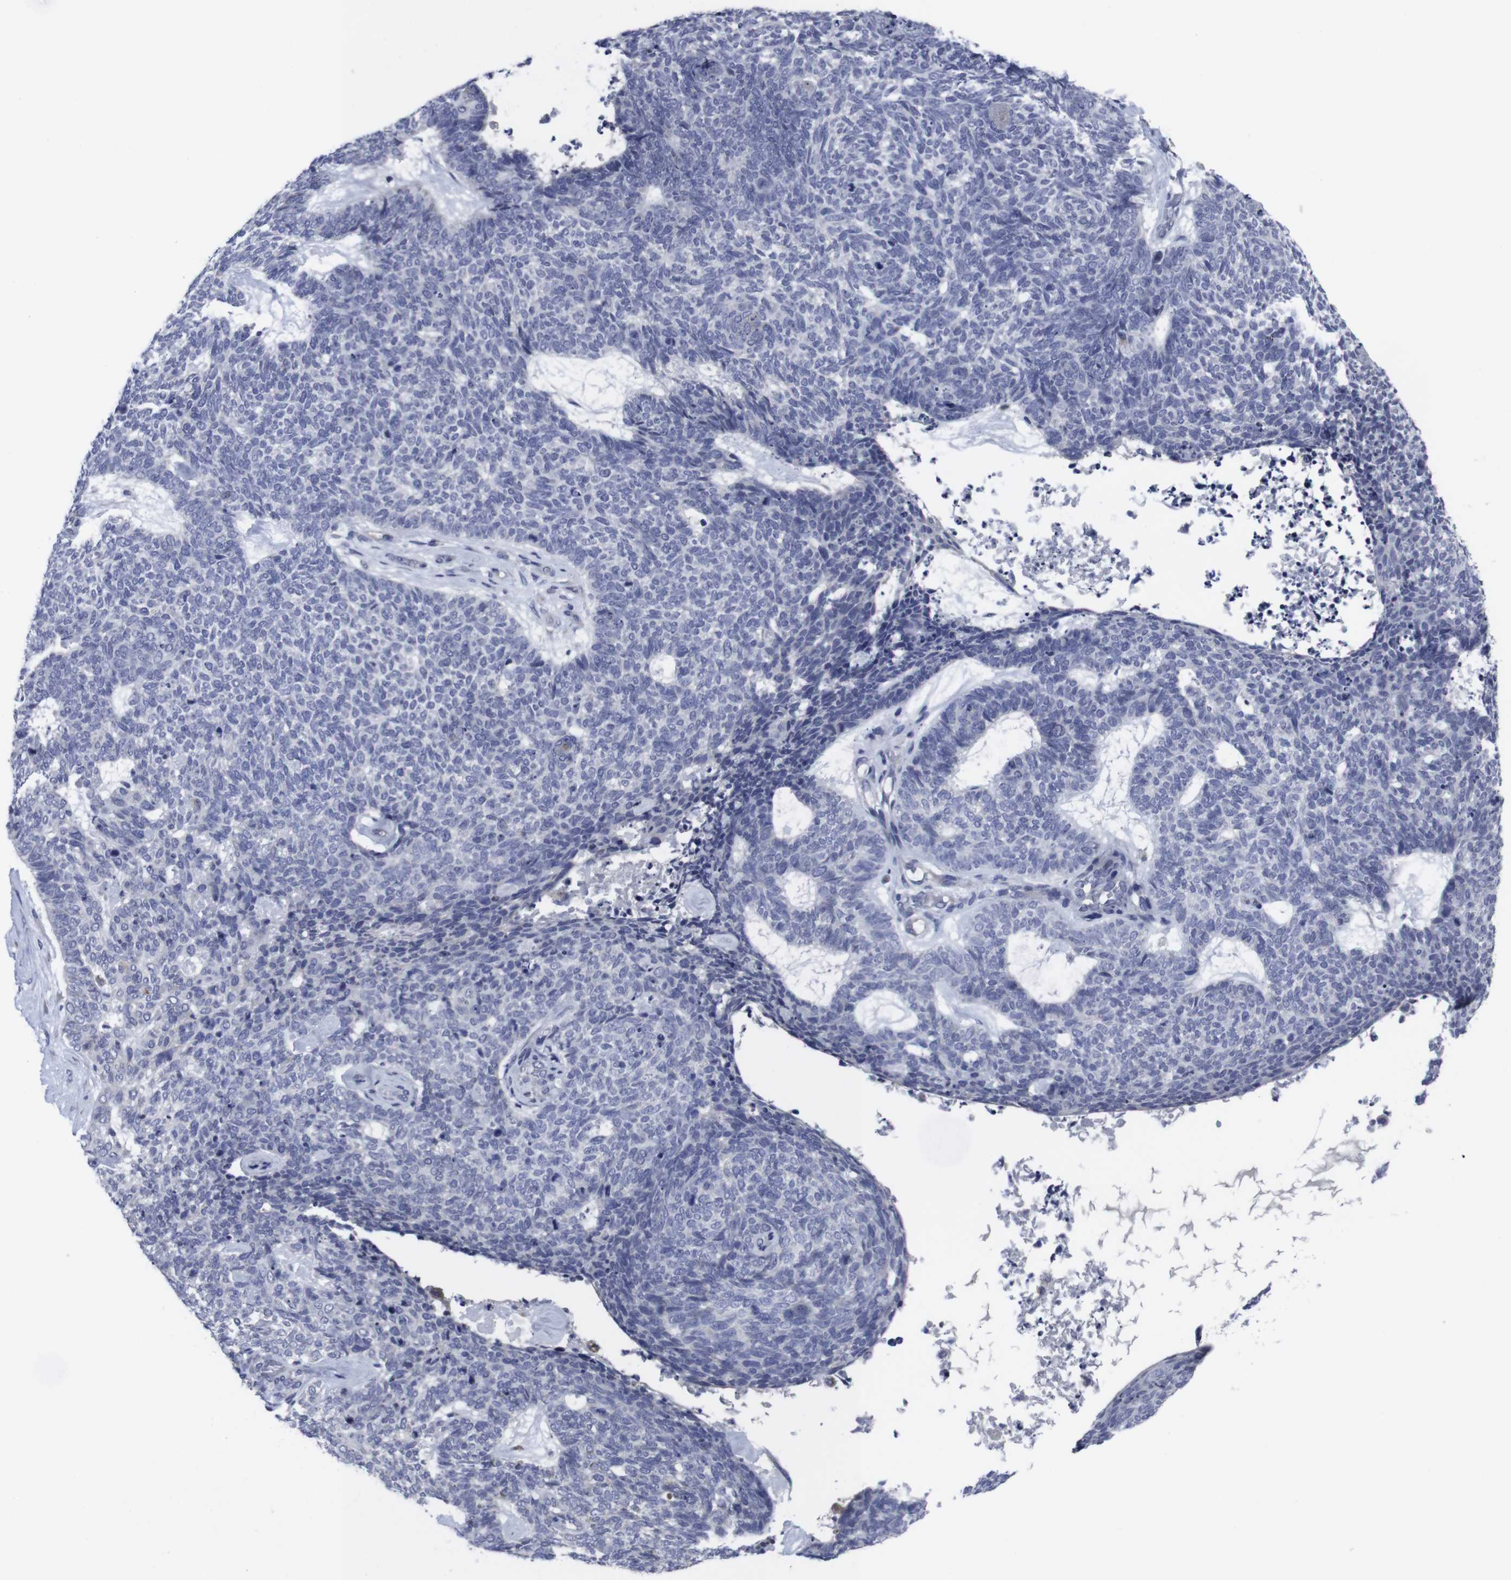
{"staining": {"intensity": "negative", "quantity": "none", "location": "none"}, "tissue": "skin cancer", "cell_type": "Tumor cells", "image_type": "cancer", "snomed": [{"axis": "morphology", "description": "Basal cell carcinoma"}, {"axis": "topography", "description": "Skin"}], "caption": "Tumor cells show no significant protein staining in skin cancer. Brightfield microscopy of IHC stained with DAB (brown) and hematoxylin (blue), captured at high magnification.", "gene": "SNCG", "patient": {"sex": "female", "age": 84}}